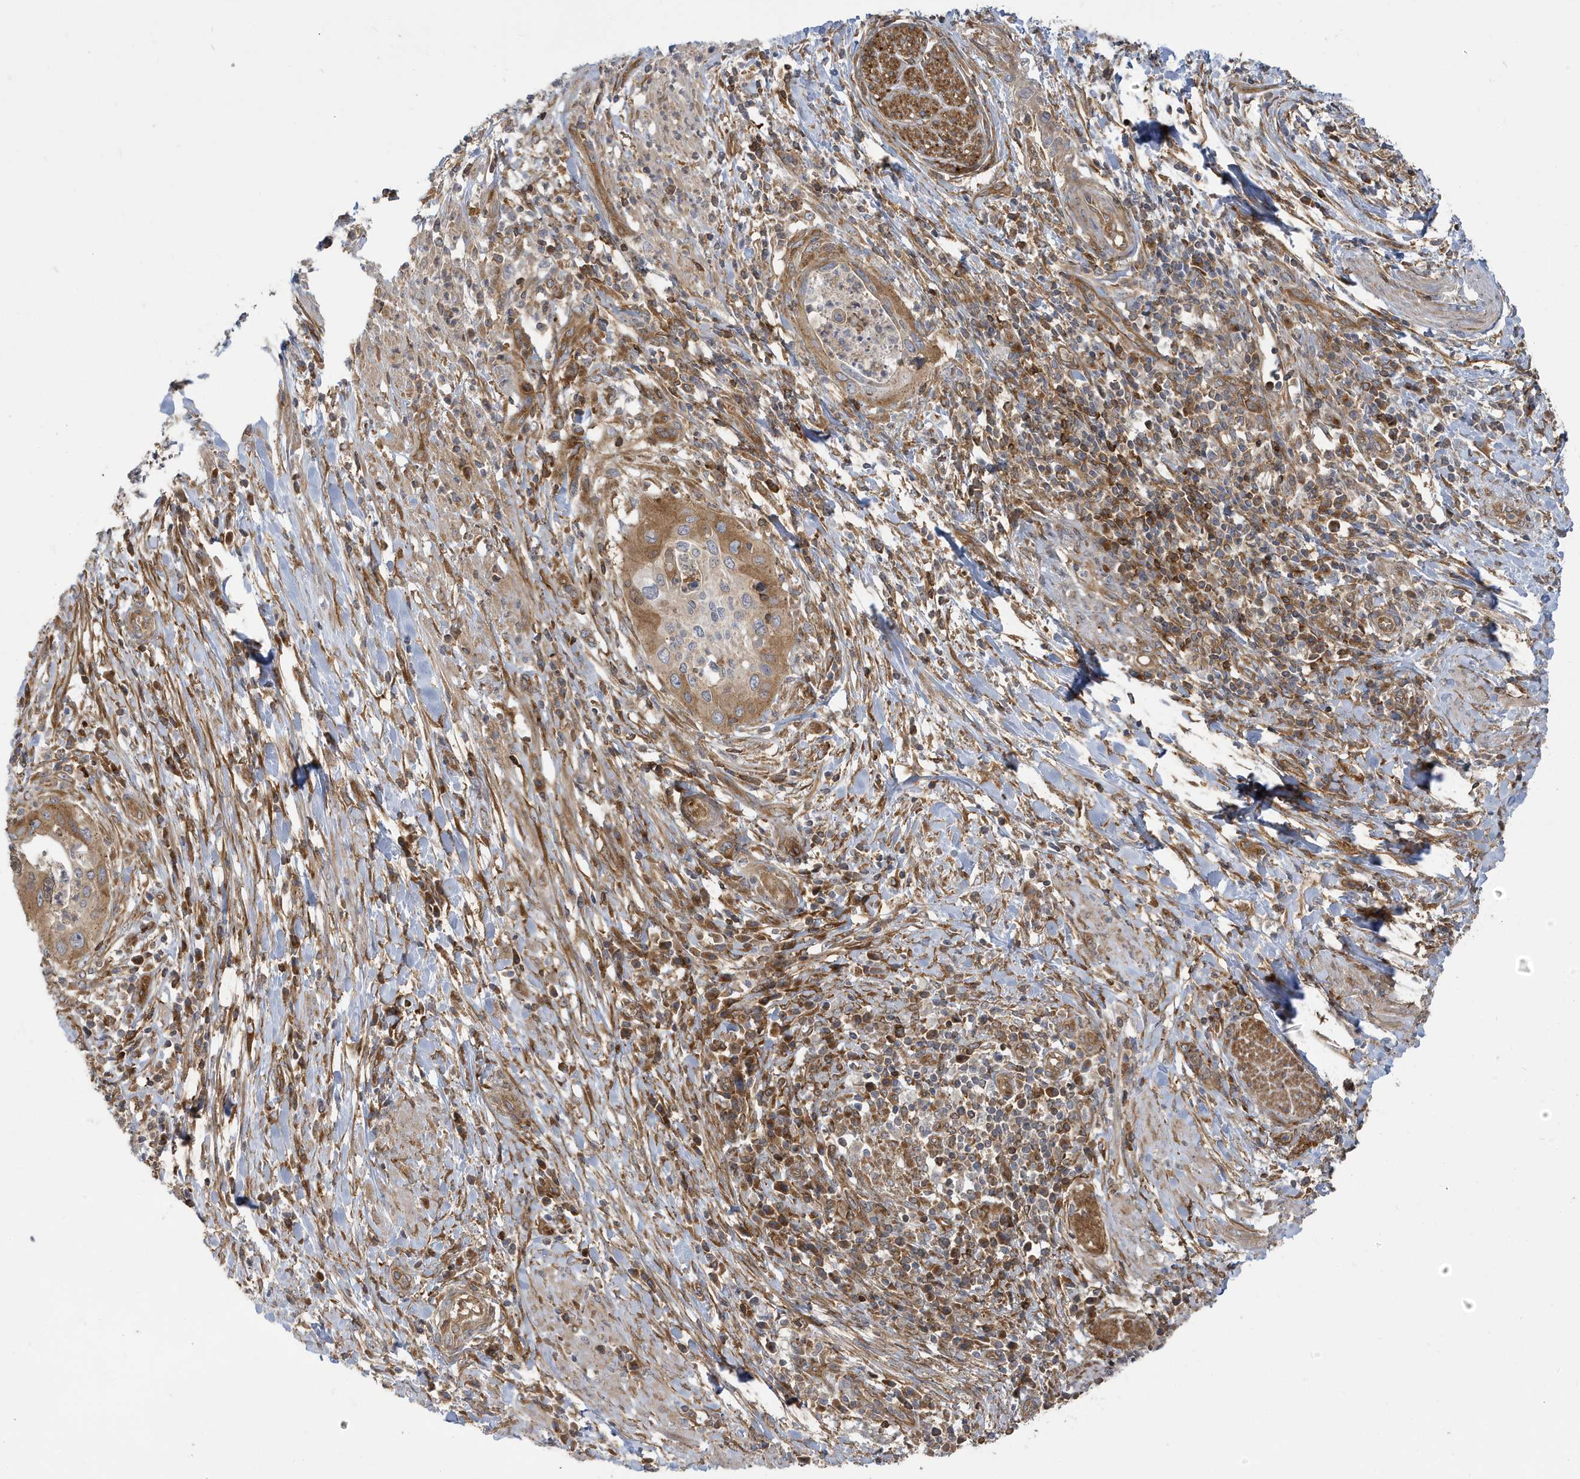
{"staining": {"intensity": "moderate", "quantity": "25%-75%", "location": "cytoplasmic/membranous"}, "tissue": "cervical cancer", "cell_type": "Tumor cells", "image_type": "cancer", "snomed": [{"axis": "morphology", "description": "Squamous cell carcinoma, NOS"}, {"axis": "topography", "description": "Cervix"}], "caption": "A micrograph of cervical cancer stained for a protein shows moderate cytoplasmic/membranous brown staining in tumor cells.", "gene": "STAM", "patient": {"sex": "female", "age": 38}}